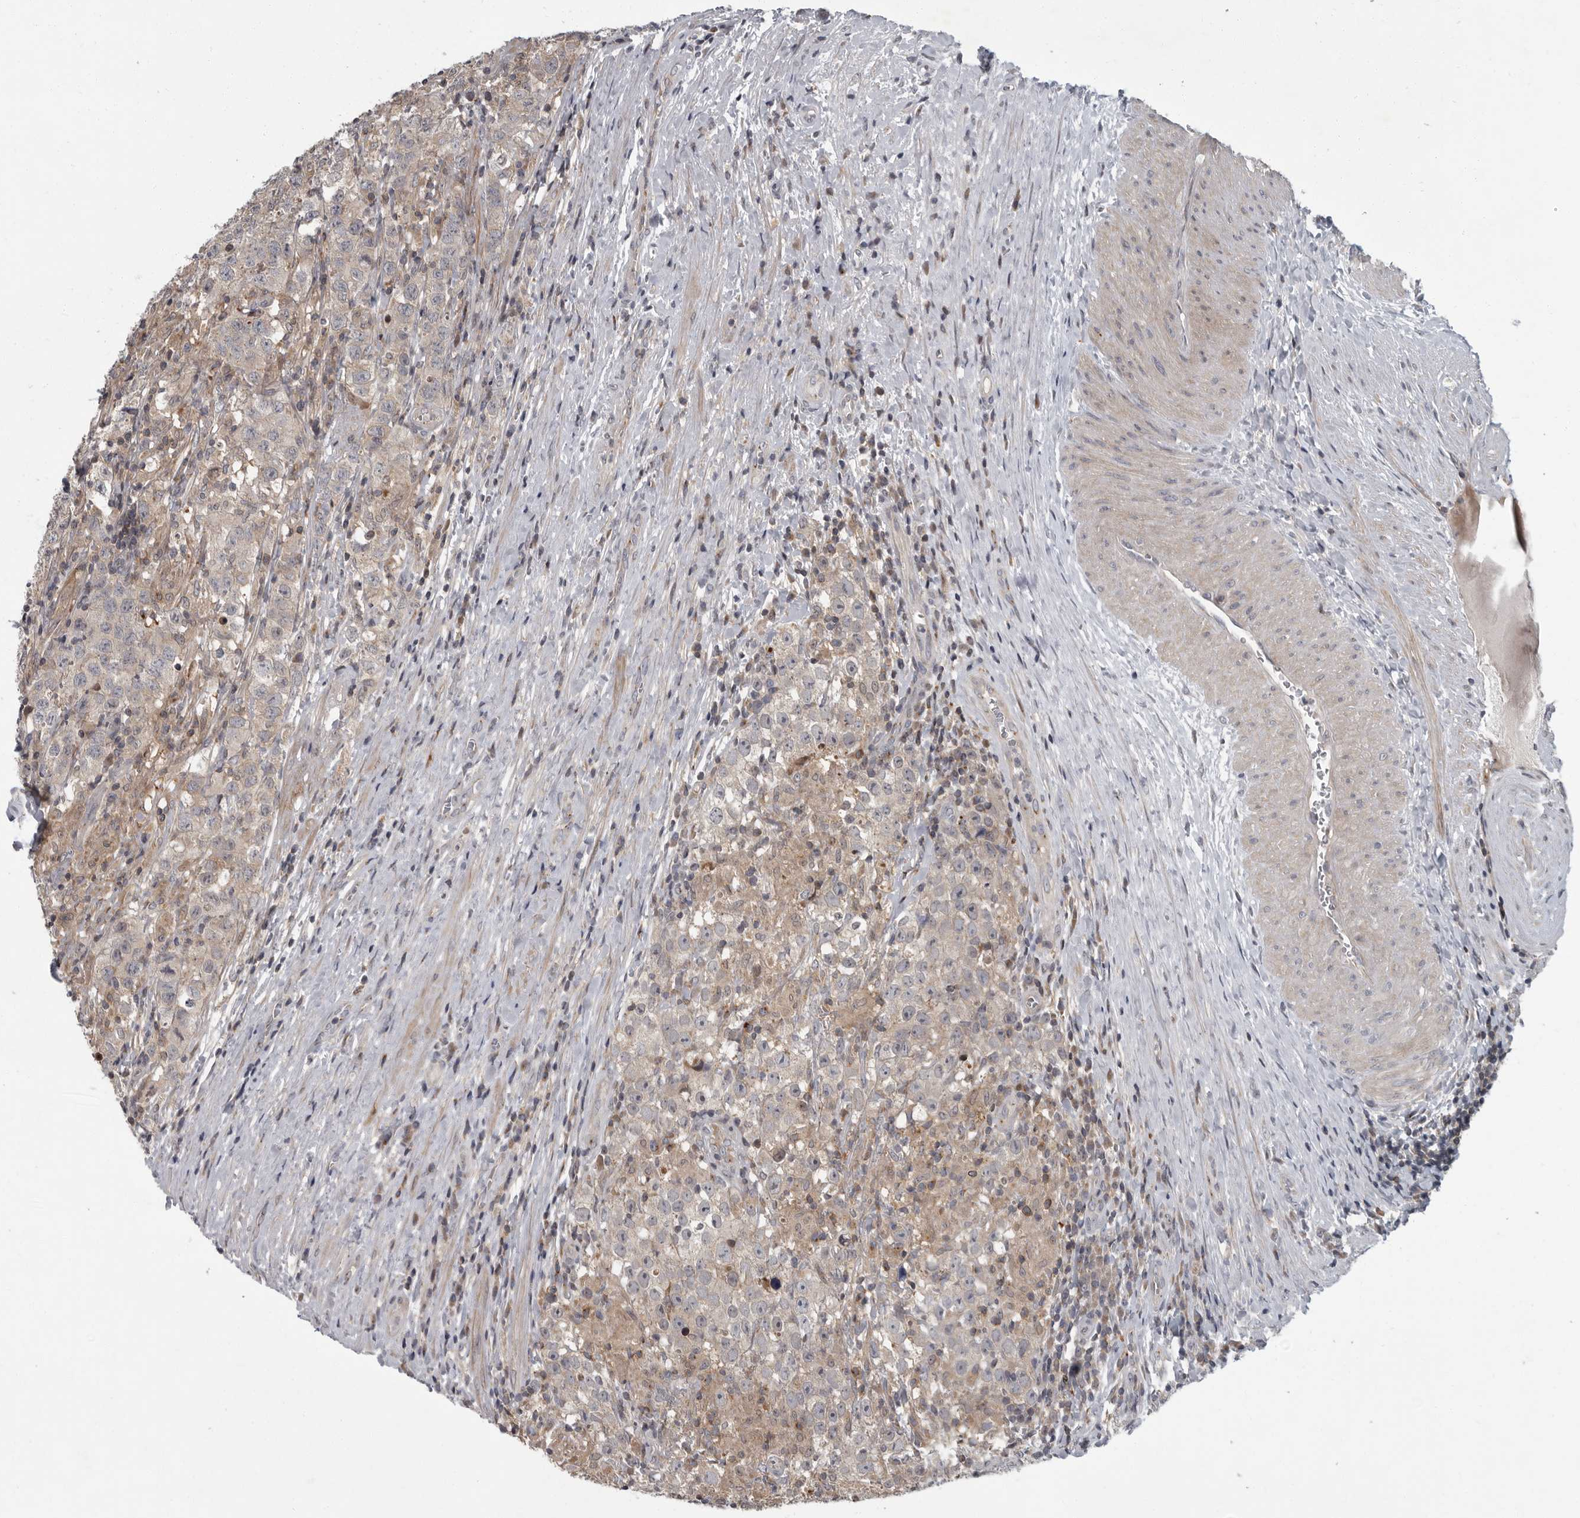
{"staining": {"intensity": "negative", "quantity": "none", "location": "none"}, "tissue": "testis cancer", "cell_type": "Tumor cells", "image_type": "cancer", "snomed": [{"axis": "morphology", "description": "Seminoma, NOS"}, {"axis": "morphology", "description": "Carcinoma, Embryonal, NOS"}, {"axis": "topography", "description": "Testis"}], "caption": "Histopathology image shows no protein staining in tumor cells of embryonal carcinoma (testis) tissue.", "gene": "PDE7A", "patient": {"sex": "male", "age": 43}}